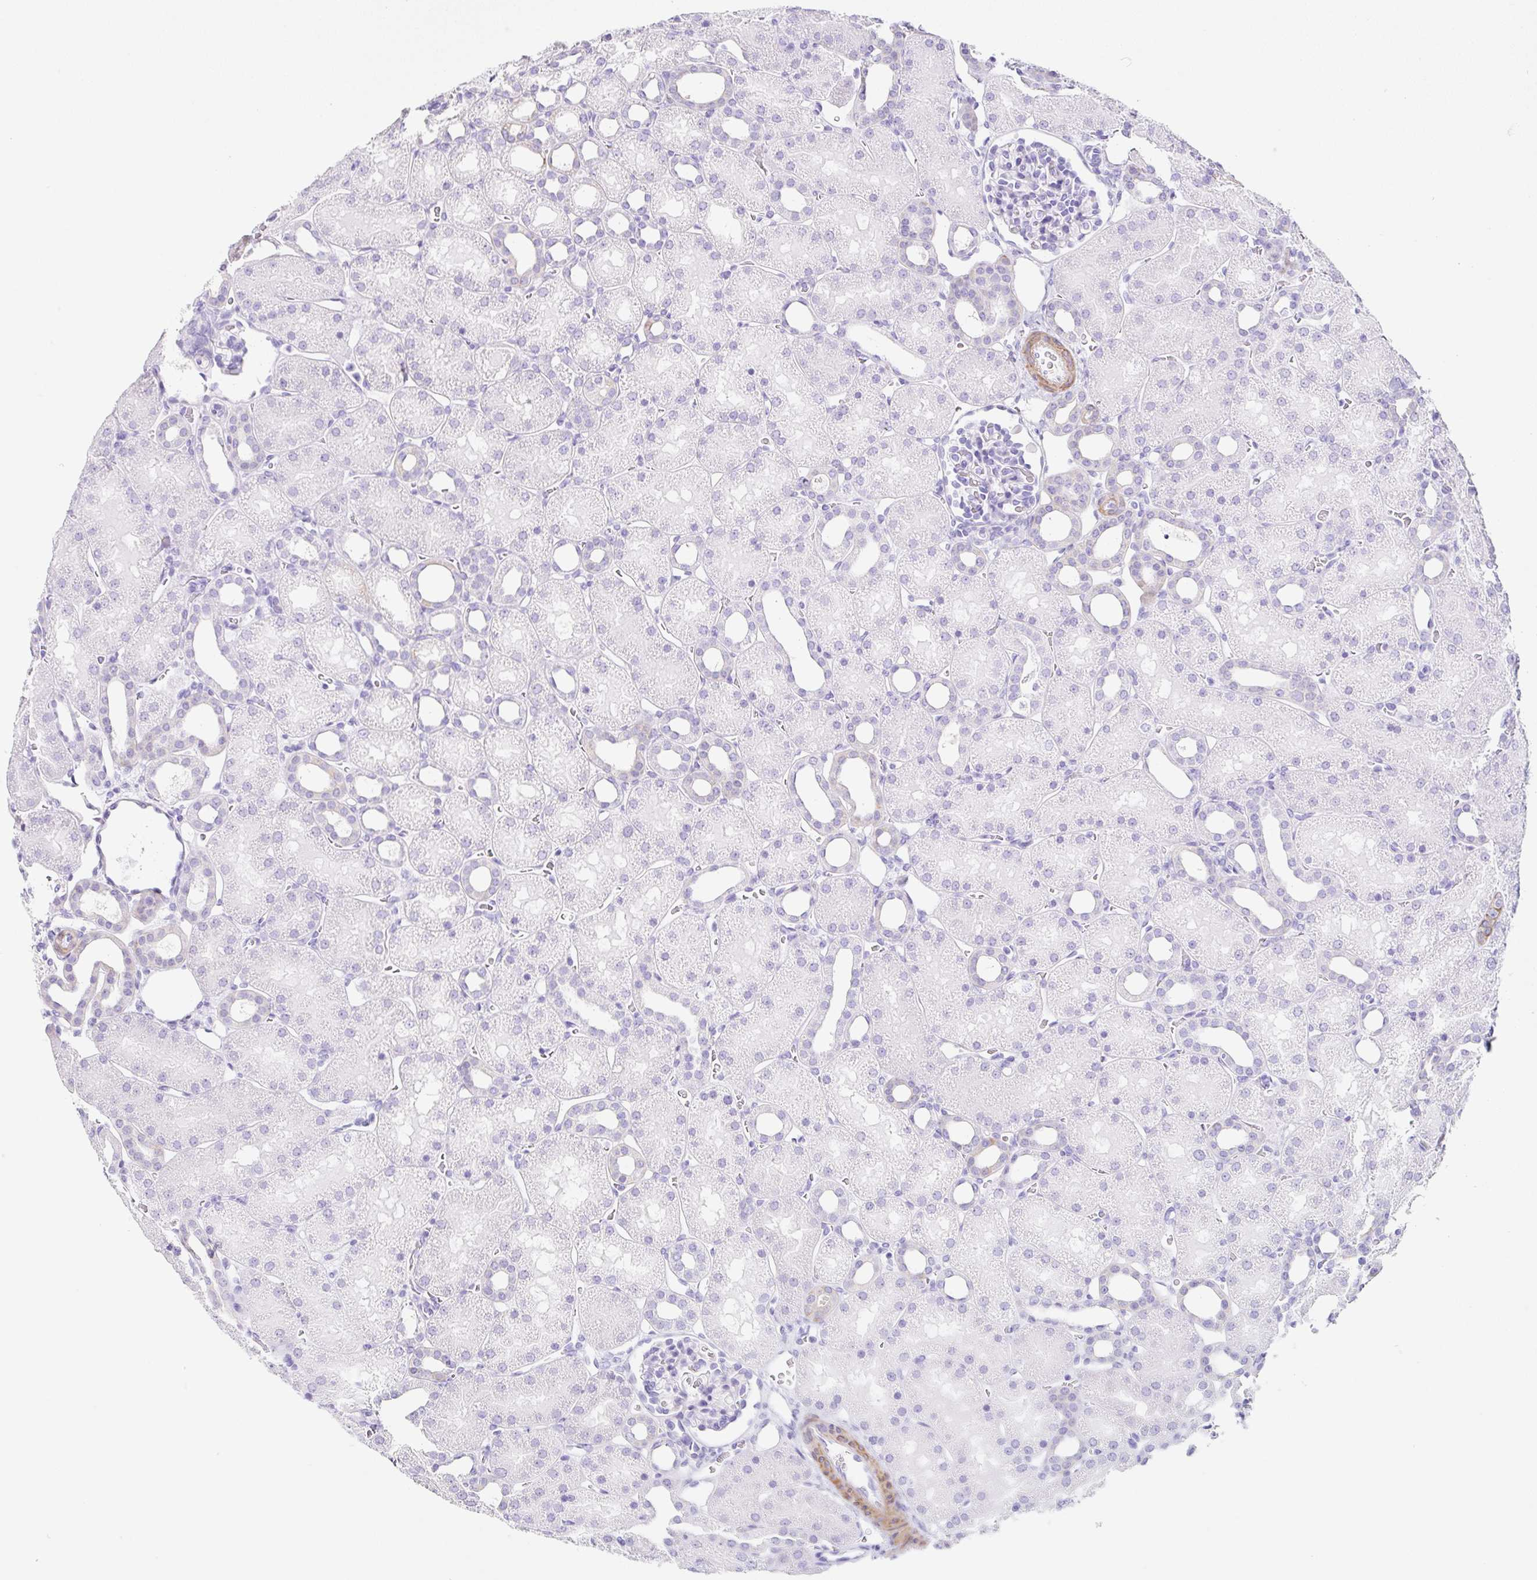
{"staining": {"intensity": "negative", "quantity": "none", "location": "none"}, "tissue": "kidney", "cell_type": "Cells in glomeruli", "image_type": "normal", "snomed": [{"axis": "morphology", "description": "Normal tissue, NOS"}, {"axis": "topography", "description": "Kidney"}], "caption": "The photomicrograph shows no staining of cells in glomeruli in normal kidney.", "gene": "CLDND2", "patient": {"sex": "male", "age": 2}}